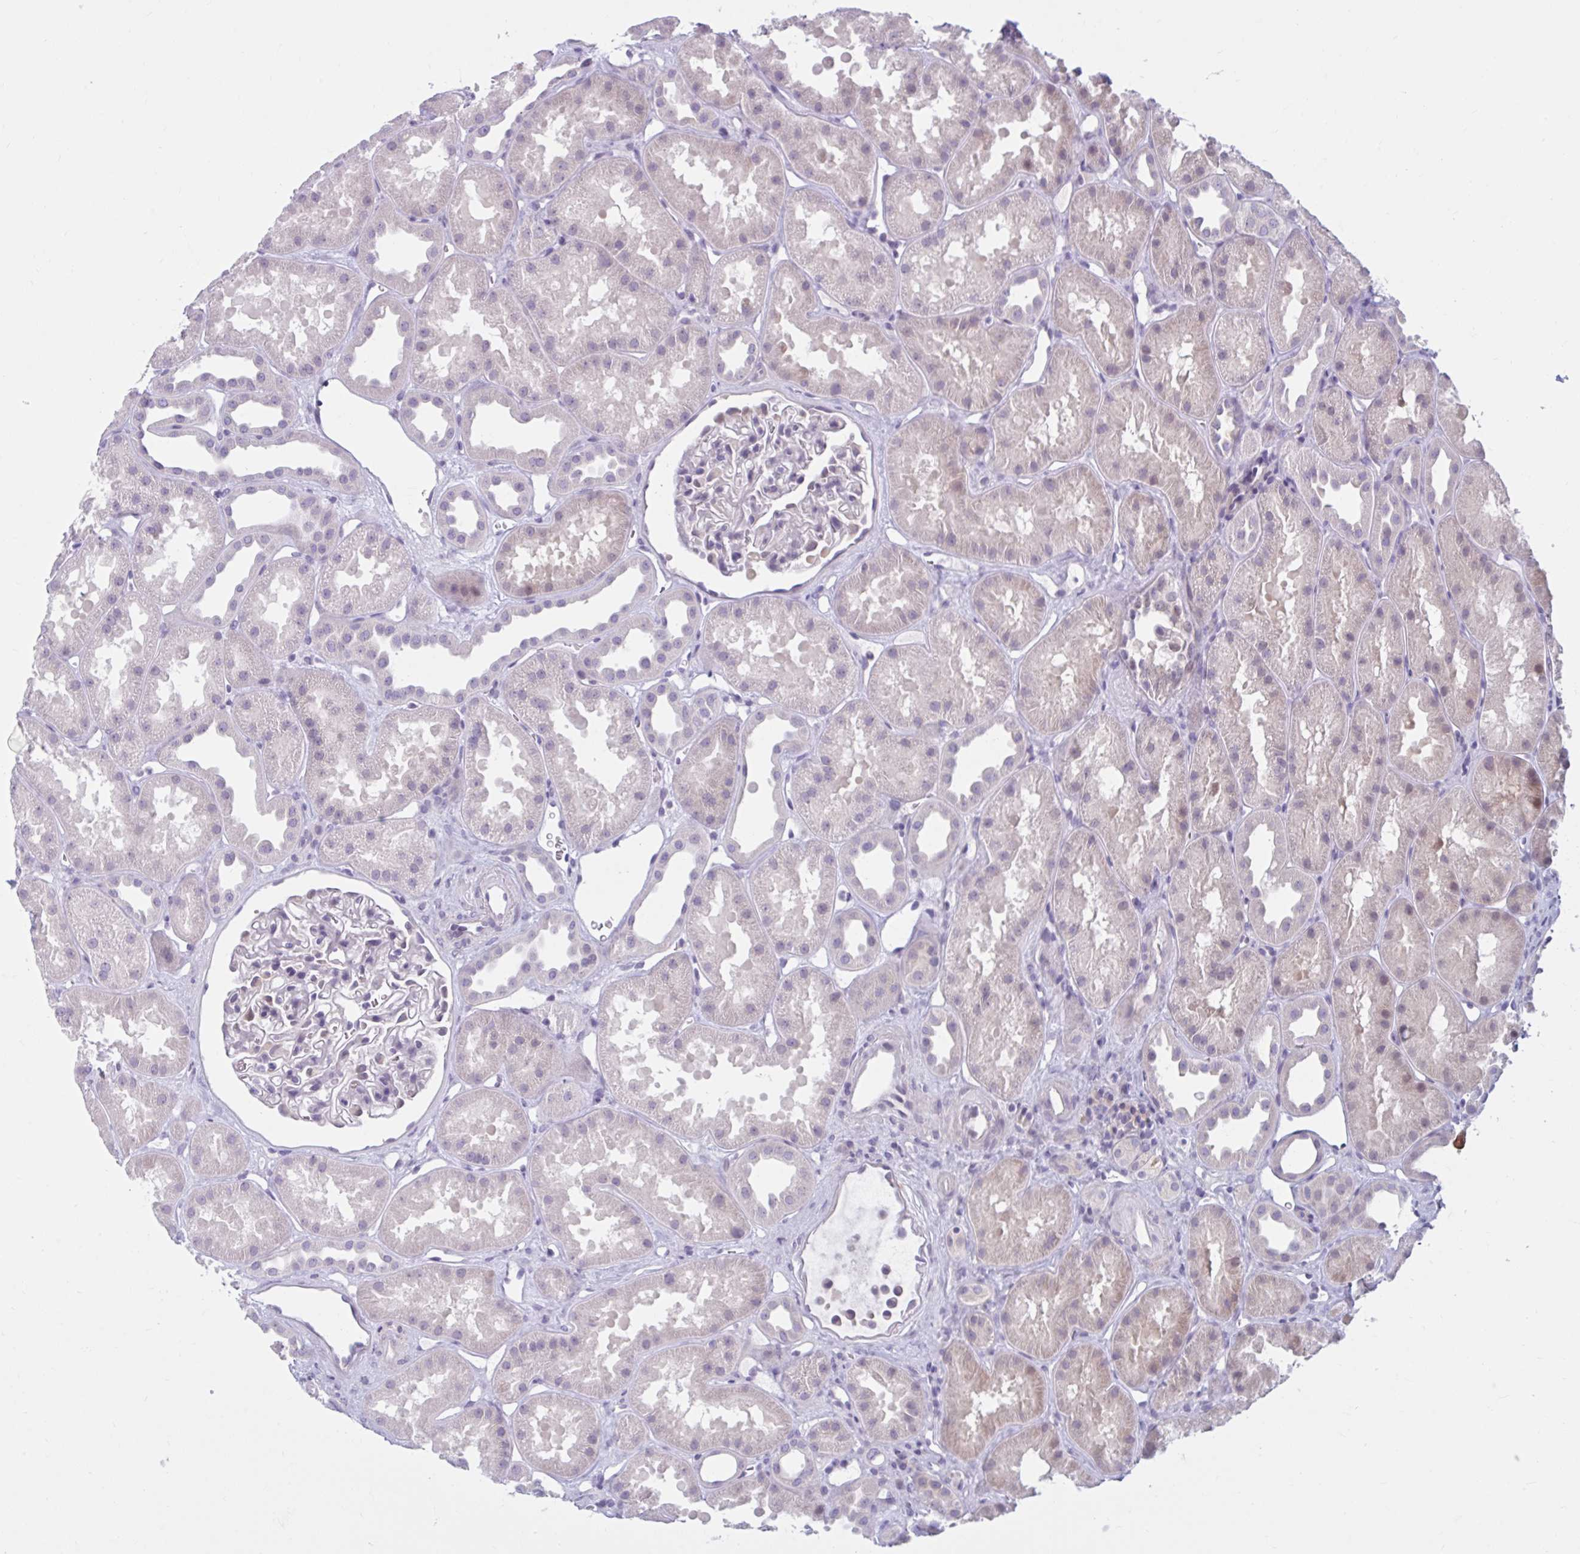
{"staining": {"intensity": "negative", "quantity": "none", "location": "none"}, "tissue": "kidney", "cell_type": "Cells in glomeruli", "image_type": "normal", "snomed": [{"axis": "morphology", "description": "Normal tissue, NOS"}, {"axis": "topography", "description": "Kidney"}], "caption": "Immunohistochemistry of unremarkable kidney demonstrates no positivity in cells in glomeruli.", "gene": "FAM153A", "patient": {"sex": "male", "age": 61}}